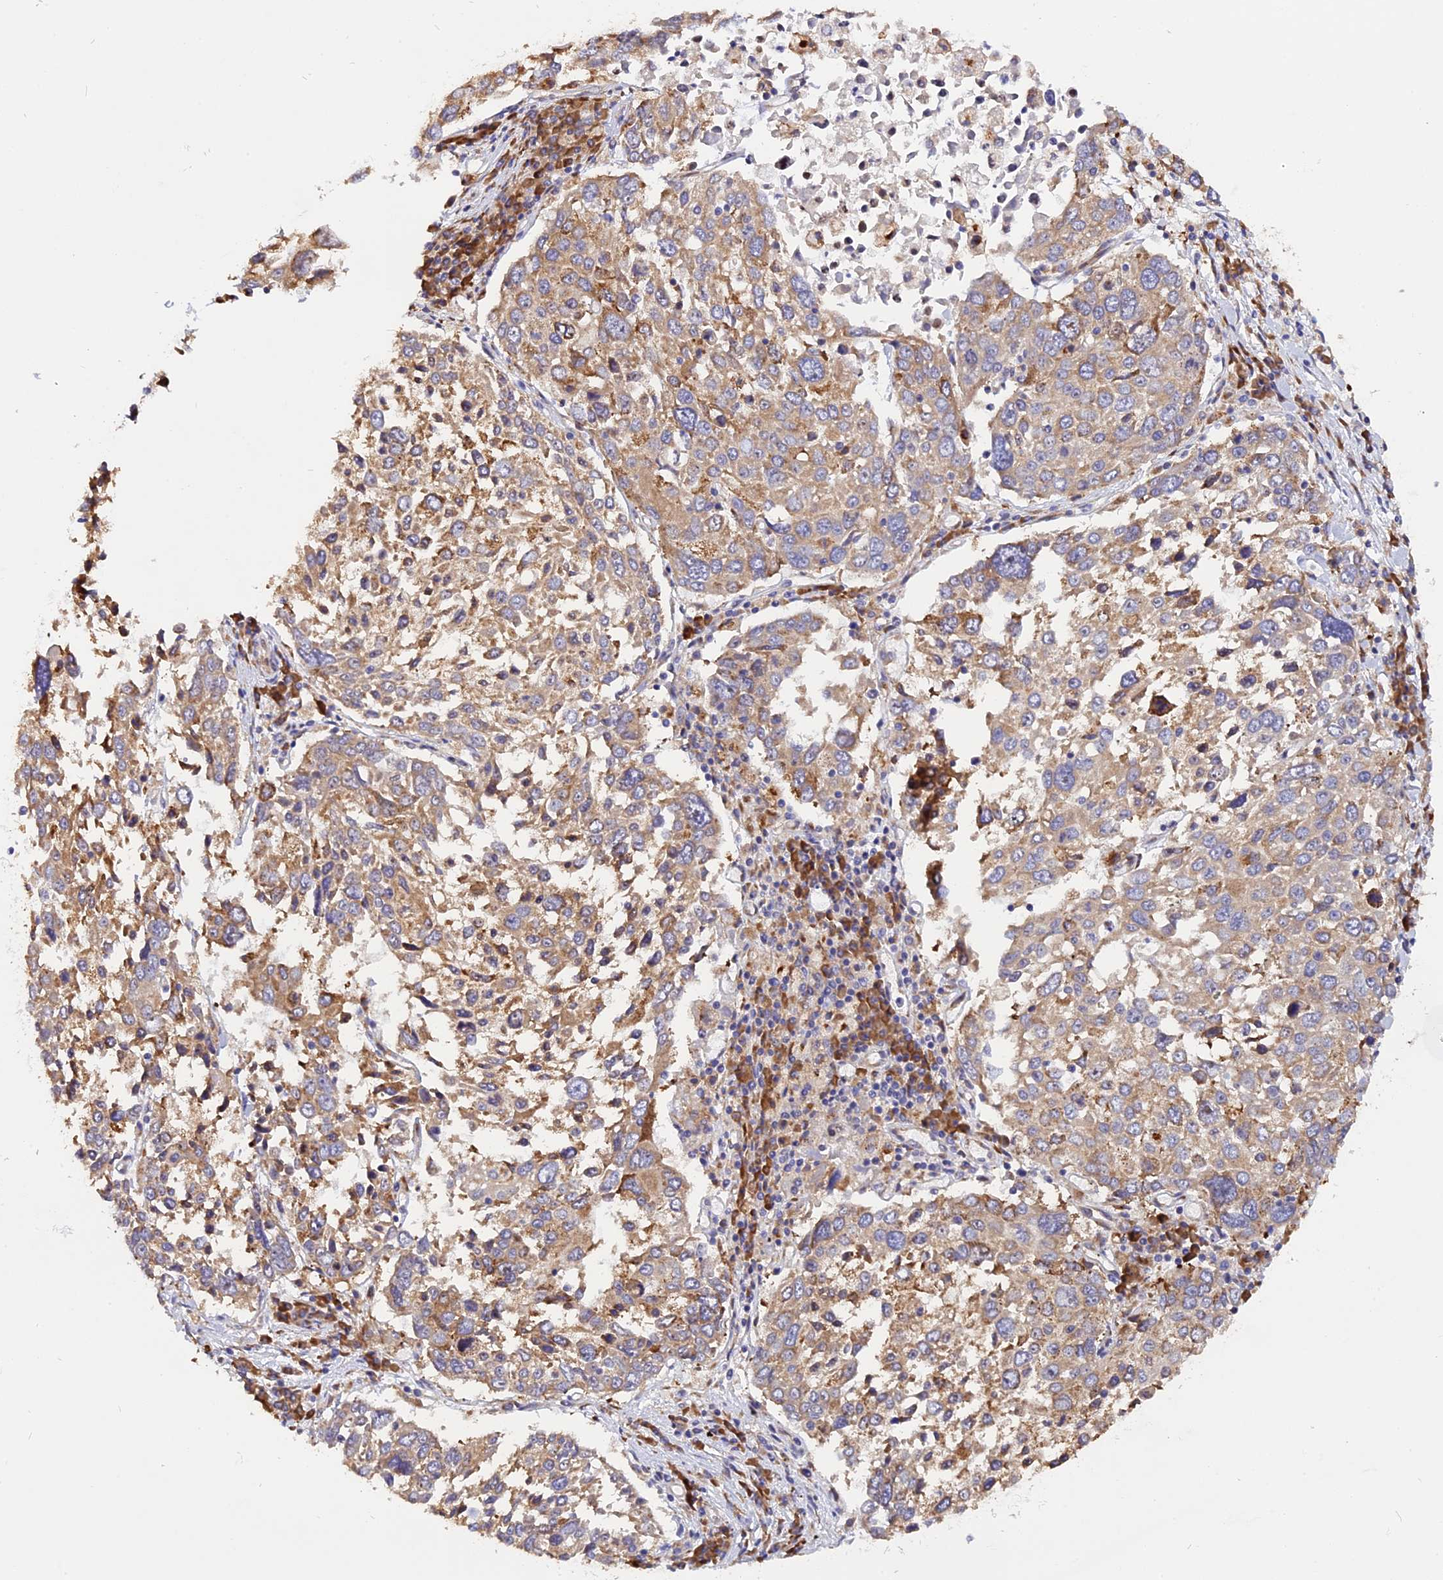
{"staining": {"intensity": "moderate", "quantity": "25%-75%", "location": "cytoplasmic/membranous"}, "tissue": "lung cancer", "cell_type": "Tumor cells", "image_type": "cancer", "snomed": [{"axis": "morphology", "description": "Squamous cell carcinoma, NOS"}, {"axis": "topography", "description": "Lung"}], "caption": "About 25%-75% of tumor cells in squamous cell carcinoma (lung) exhibit moderate cytoplasmic/membranous protein staining as visualized by brown immunohistochemical staining.", "gene": "GNPTAB", "patient": {"sex": "male", "age": 65}}